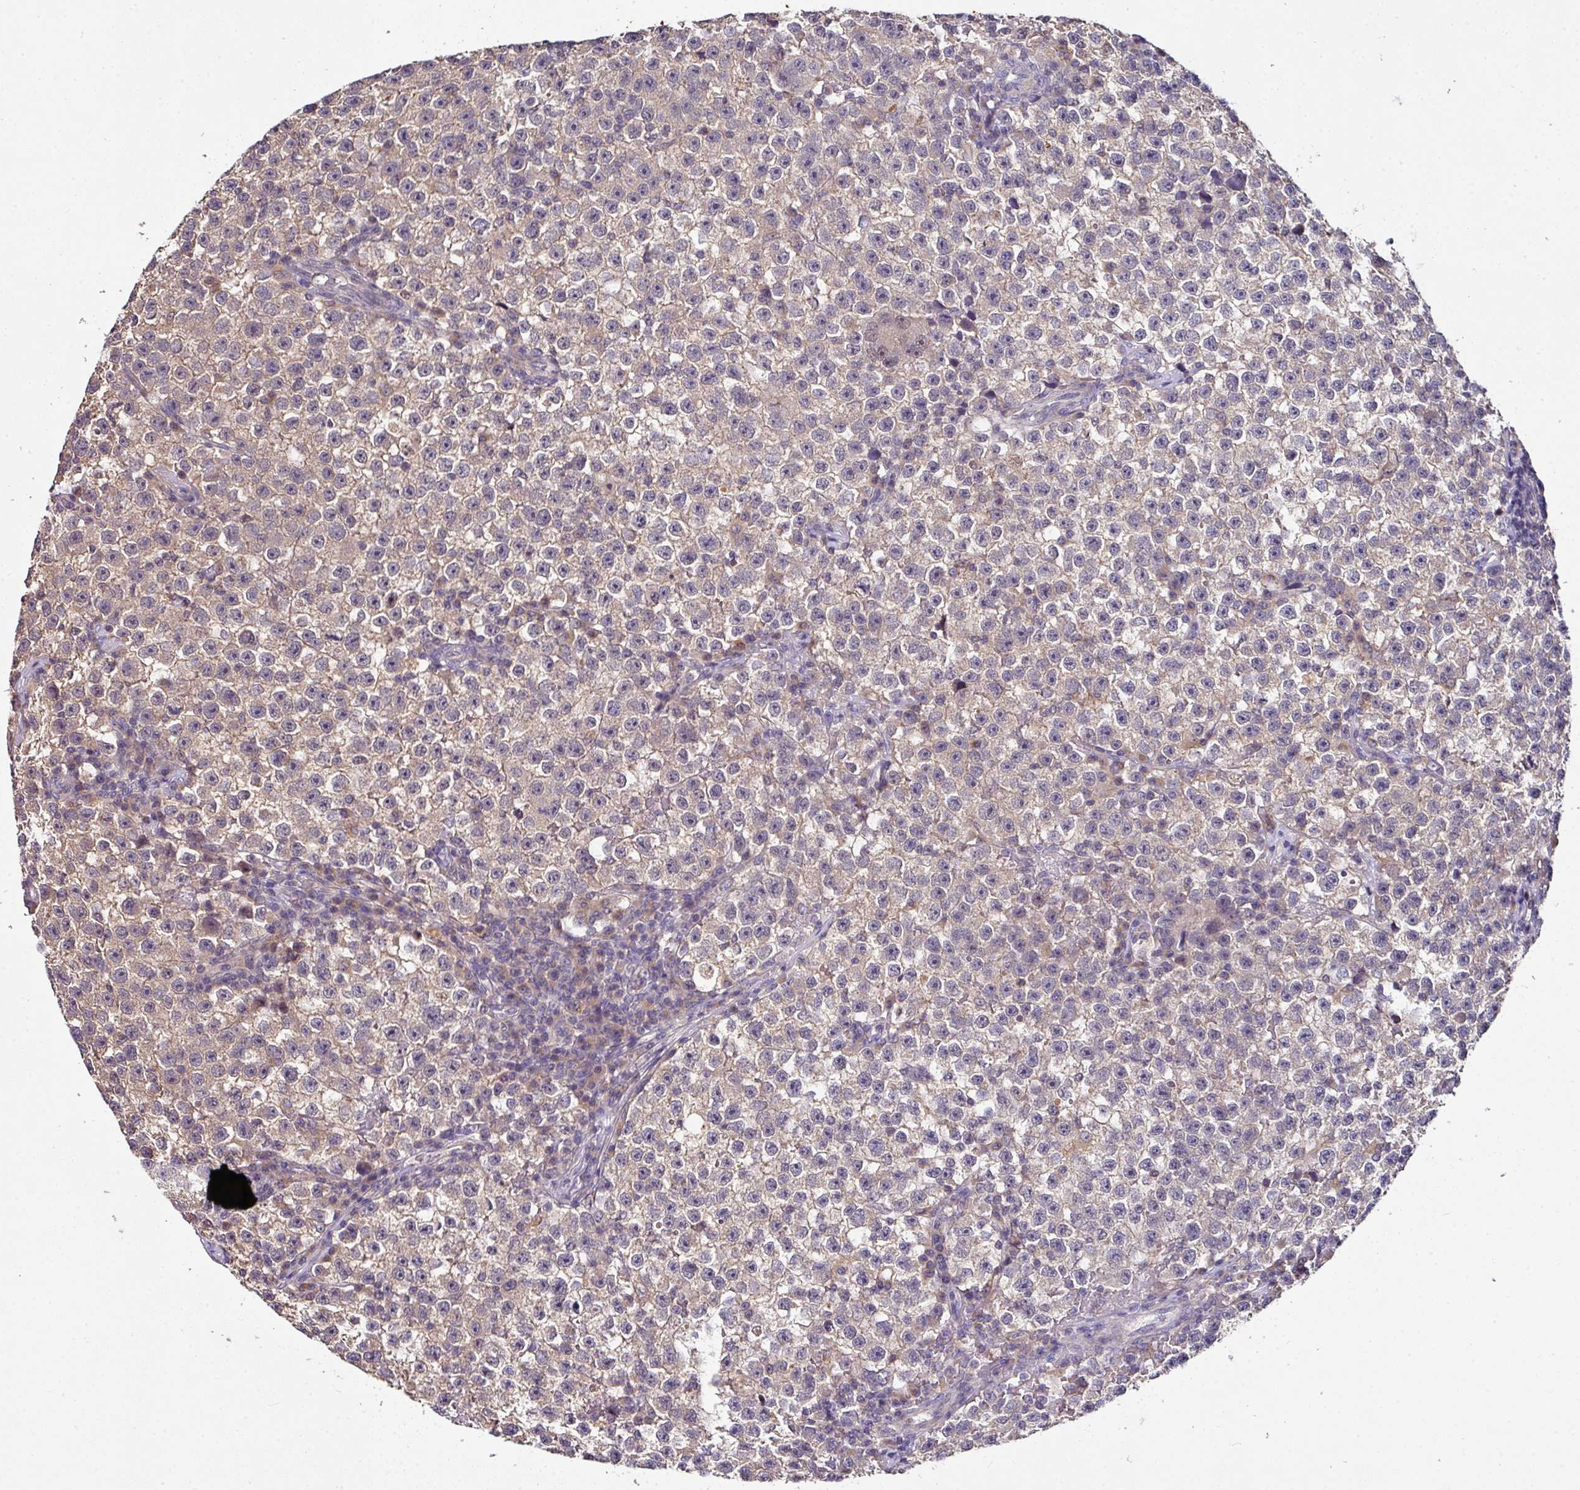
{"staining": {"intensity": "weak", "quantity": "25%-75%", "location": "cytoplasmic/membranous"}, "tissue": "testis cancer", "cell_type": "Tumor cells", "image_type": "cancer", "snomed": [{"axis": "morphology", "description": "Seminoma, NOS"}, {"axis": "topography", "description": "Testis"}], "caption": "An IHC image of tumor tissue is shown. Protein staining in brown labels weak cytoplasmic/membranous positivity in testis cancer within tumor cells.", "gene": "AEBP2", "patient": {"sex": "male", "age": 22}}